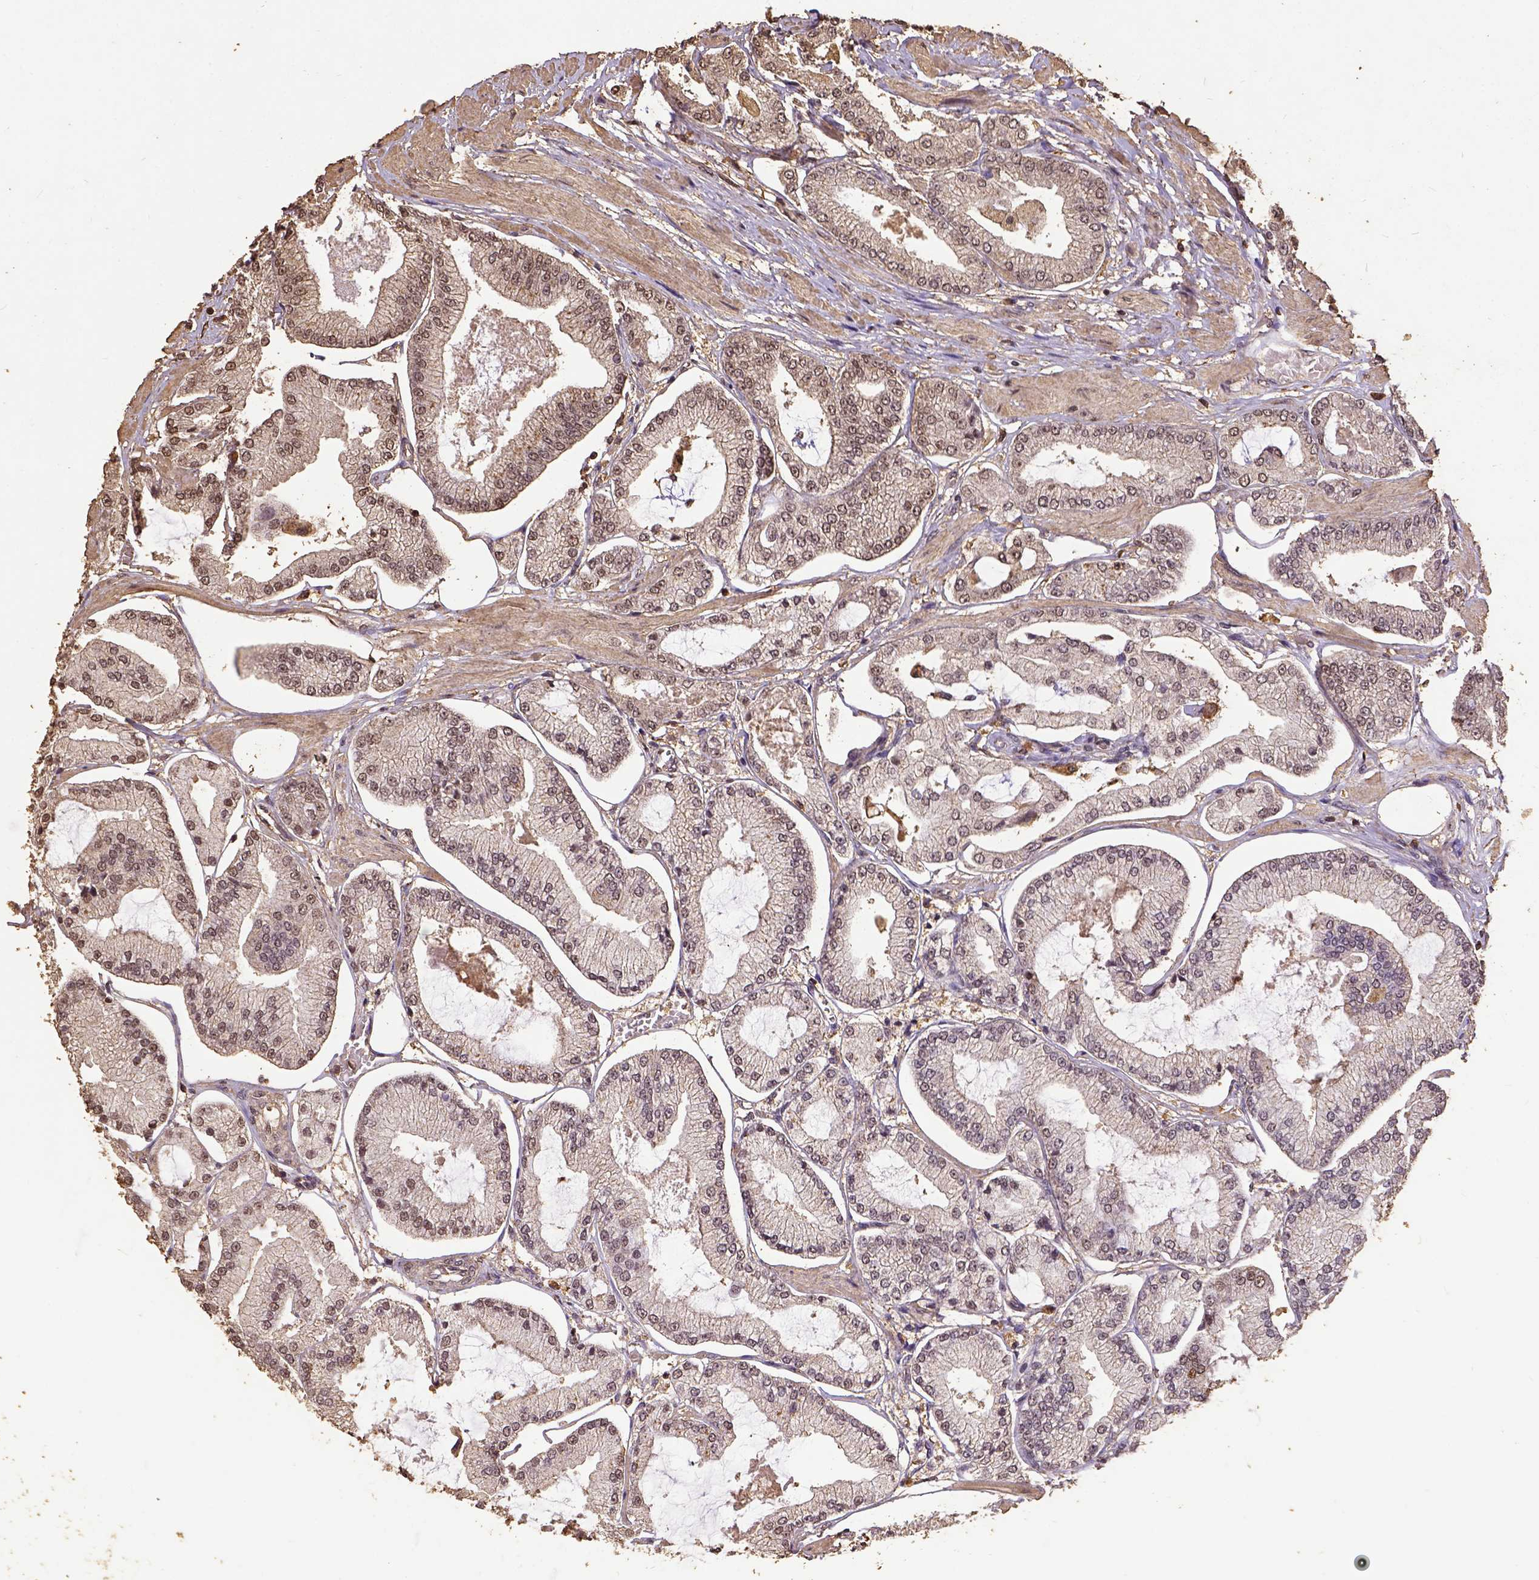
{"staining": {"intensity": "weak", "quantity": "25%-75%", "location": "nuclear"}, "tissue": "prostate cancer", "cell_type": "Tumor cells", "image_type": "cancer", "snomed": [{"axis": "morphology", "description": "Adenocarcinoma, Low grade"}, {"axis": "topography", "description": "Prostate"}], "caption": "The immunohistochemical stain highlights weak nuclear positivity in tumor cells of prostate cancer (adenocarcinoma (low-grade)) tissue.", "gene": "NACC1", "patient": {"sex": "male", "age": 55}}